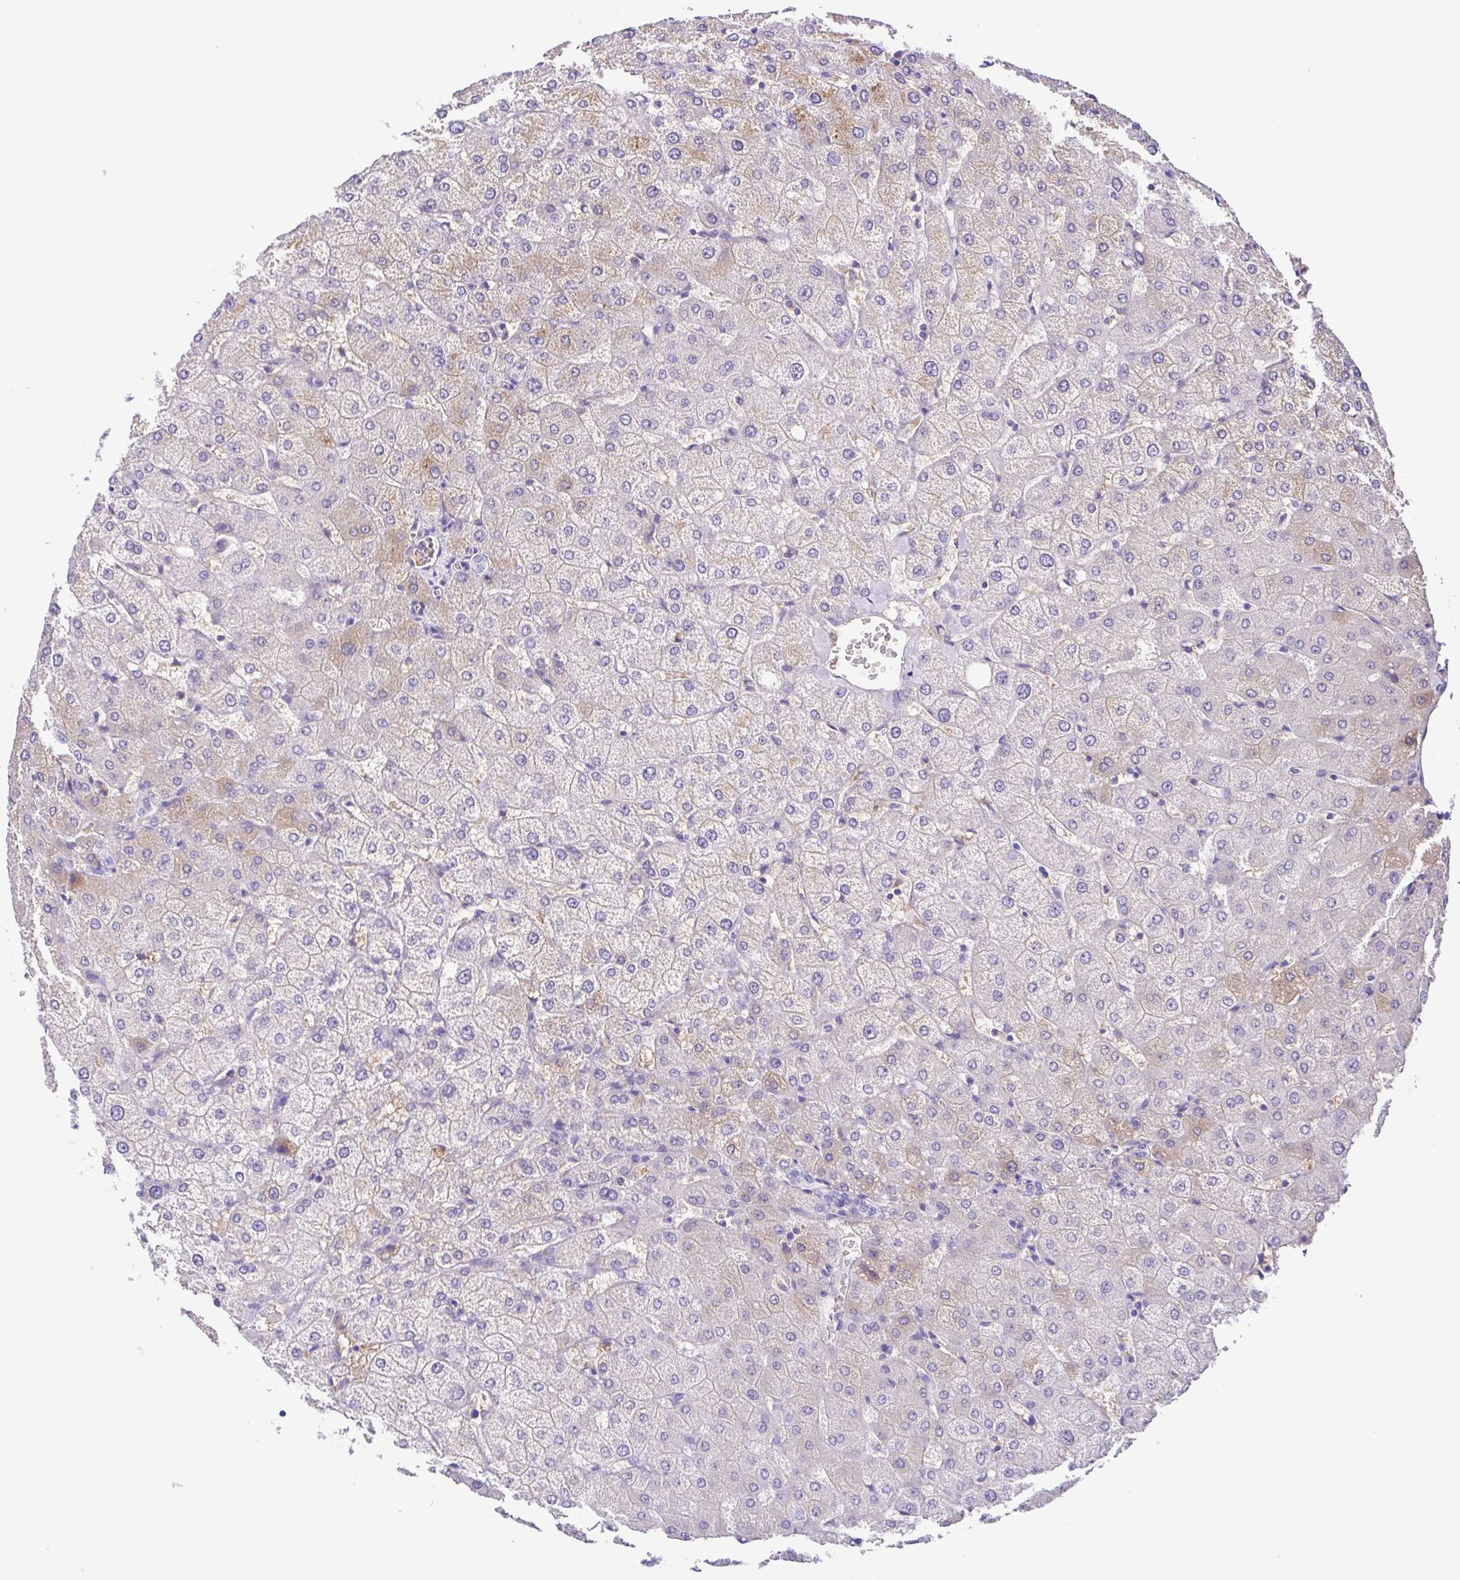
{"staining": {"intensity": "negative", "quantity": "none", "location": "none"}, "tissue": "liver", "cell_type": "Cholangiocytes", "image_type": "normal", "snomed": [{"axis": "morphology", "description": "Normal tissue, NOS"}, {"axis": "topography", "description": "Liver"}], "caption": "This is an immunohistochemistry (IHC) image of normal human liver. There is no positivity in cholangiocytes.", "gene": "IGFL1", "patient": {"sex": "female", "age": 54}}